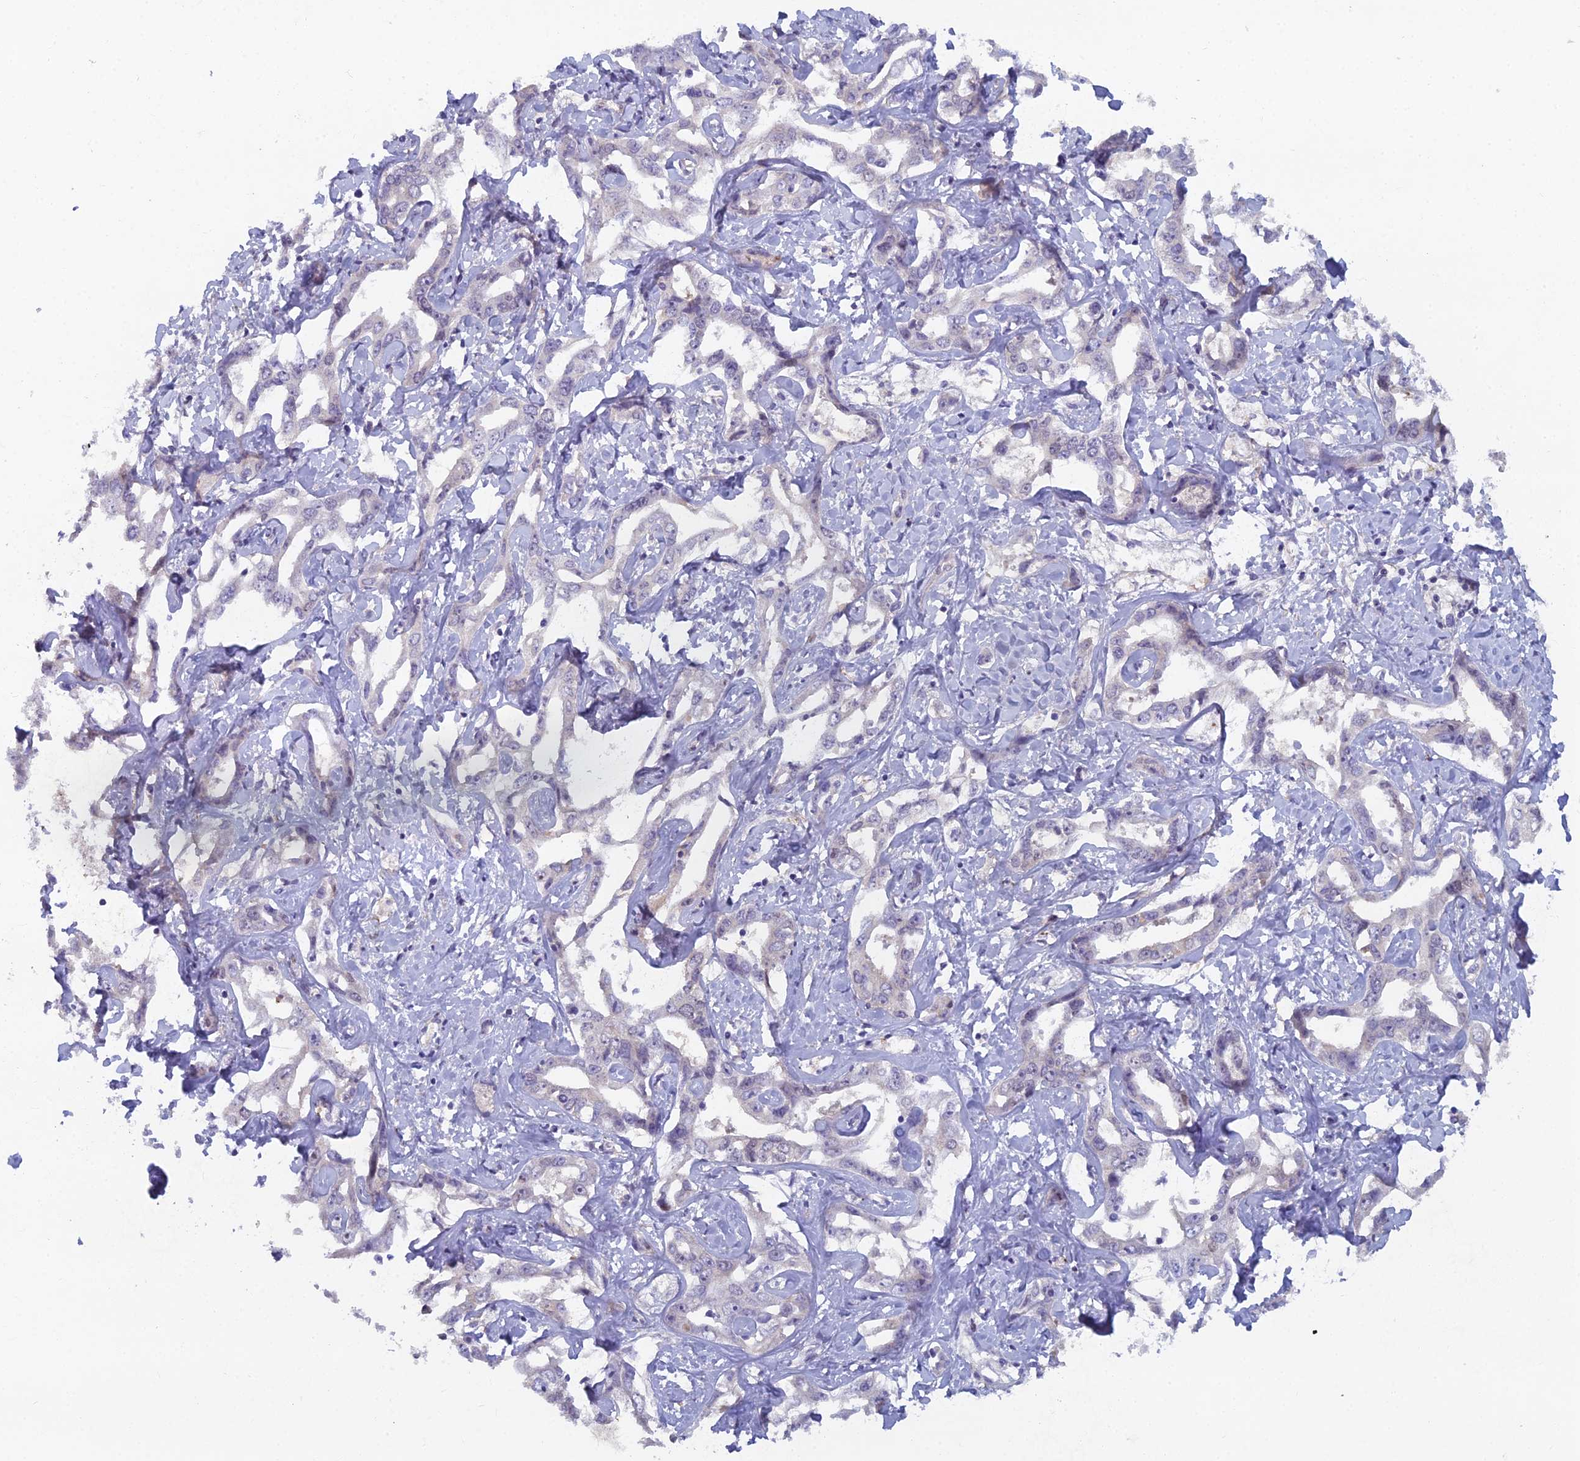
{"staining": {"intensity": "negative", "quantity": "none", "location": "none"}, "tissue": "liver cancer", "cell_type": "Tumor cells", "image_type": "cancer", "snomed": [{"axis": "morphology", "description": "Cholangiocarcinoma"}, {"axis": "topography", "description": "Liver"}], "caption": "This is an IHC photomicrograph of liver cancer (cholangiocarcinoma). There is no positivity in tumor cells.", "gene": "B9D2", "patient": {"sex": "male", "age": 59}}